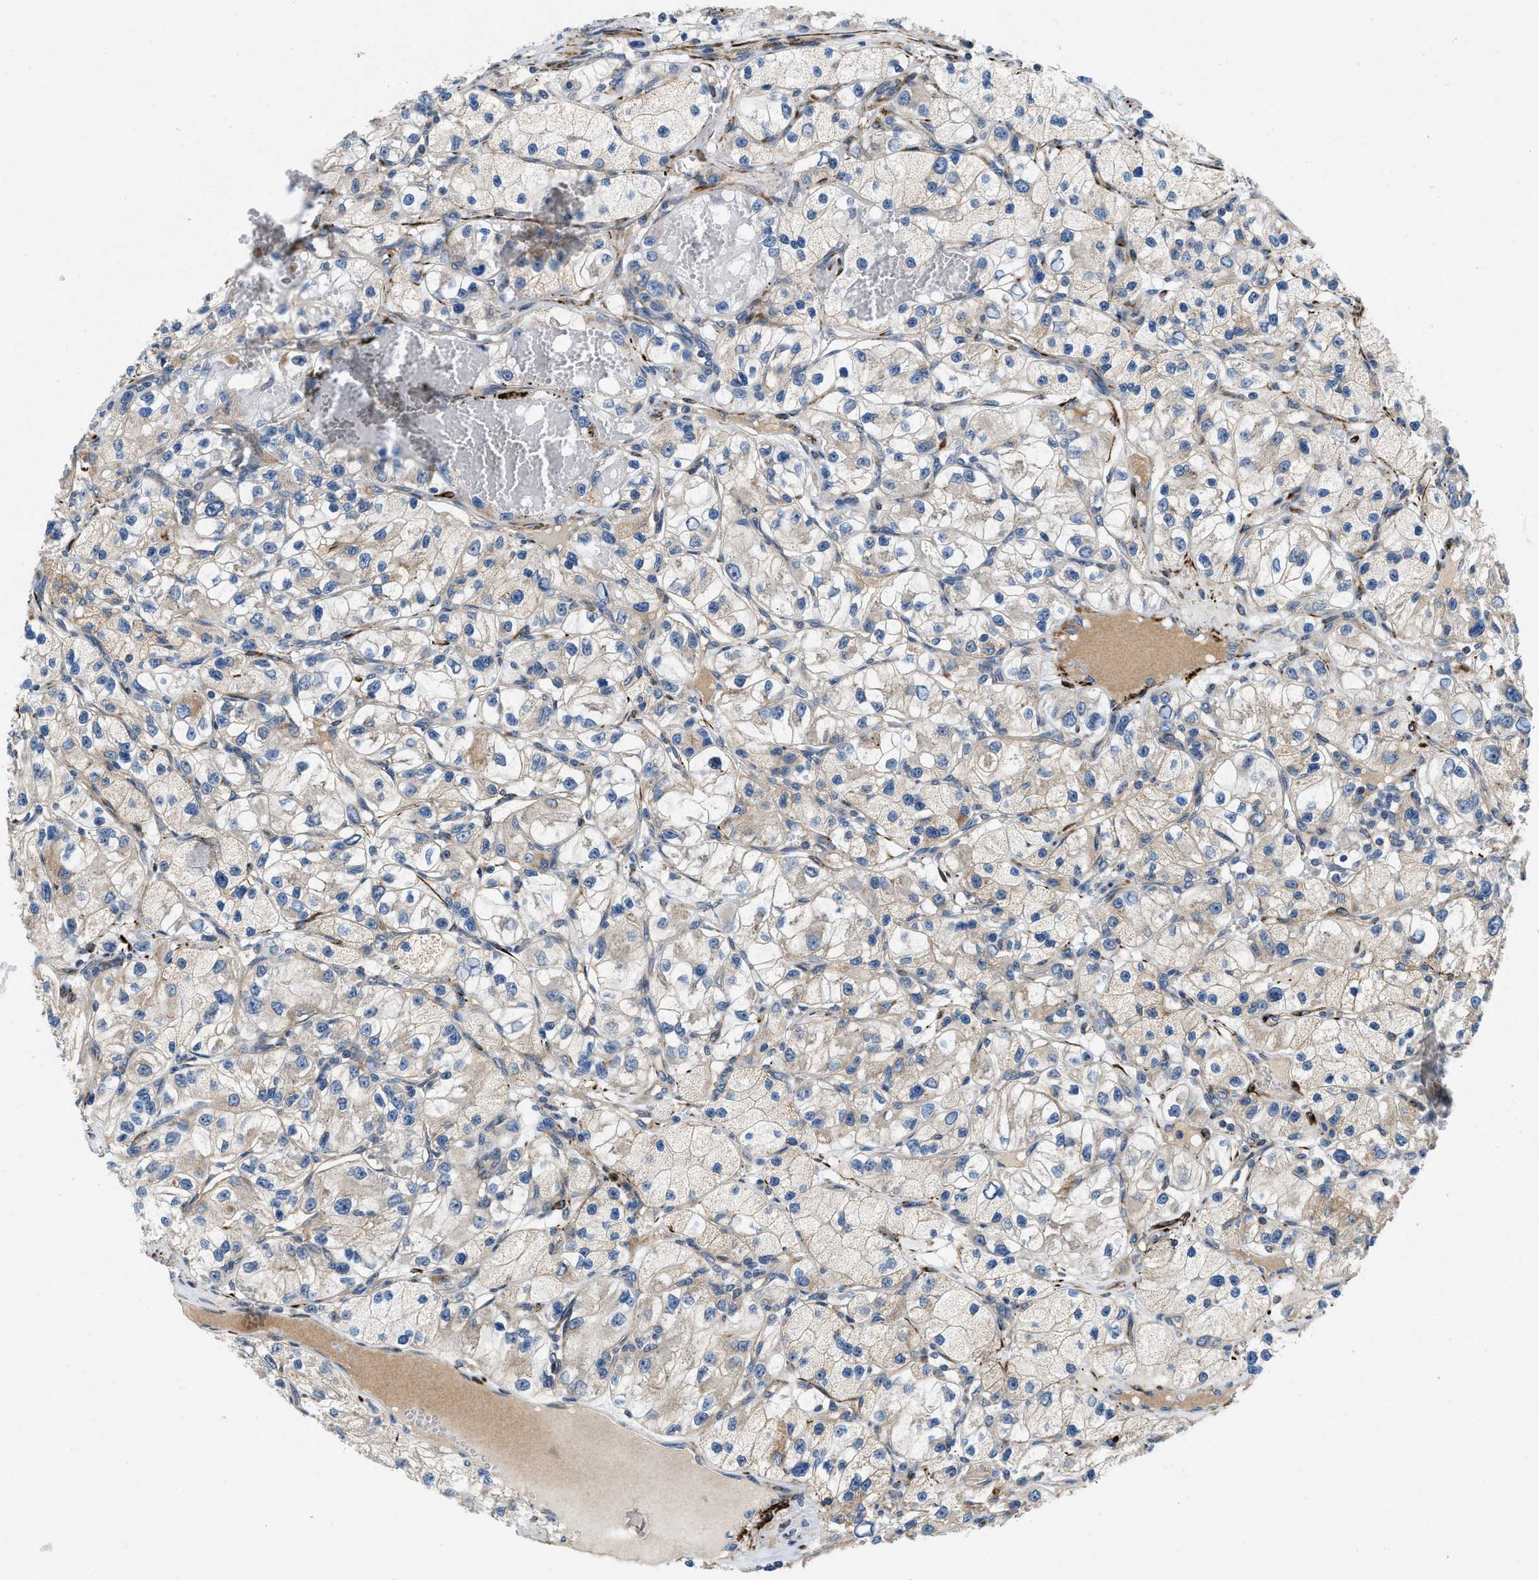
{"staining": {"intensity": "weak", "quantity": "<25%", "location": "cytoplasmic/membranous"}, "tissue": "renal cancer", "cell_type": "Tumor cells", "image_type": "cancer", "snomed": [{"axis": "morphology", "description": "Adenocarcinoma, NOS"}, {"axis": "topography", "description": "Kidney"}], "caption": "This is an immunohistochemistry (IHC) histopathology image of human adenocarcinoma (renal). There is no positivity in tumor cells.", "gene": "ZNF599", "patient": {"sex": "female", "age": 57}}